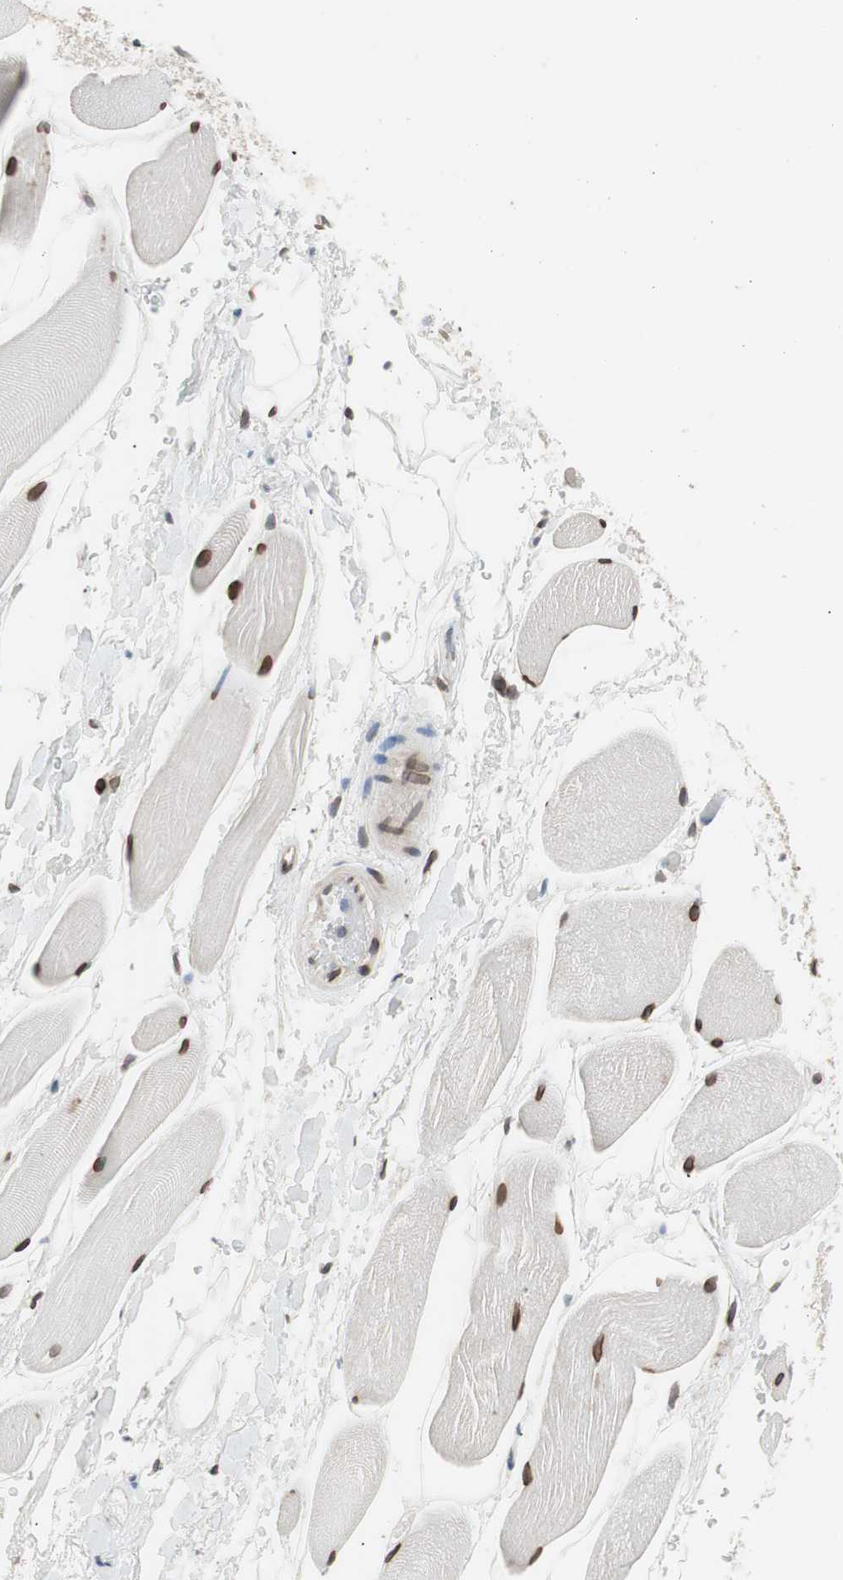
{"staining": {"intensity": "negative", "quantity": "none", "location": "none"}, "tissue": "adipose tissue", "cell_type": "Adipocytes", "image_type": "normal", "snomed": [{"axis": "morphology", "description": "Normal tissue, NOS"}, {"axis": "topography", "description": "Soft tissue"}, {"axis": "topography", "description": "Peripheral nerve tissue"}], "caption": "The micrograph exhibits no significant positivity in adipocytes of adipose tissue.", "gene": "ARNT2", "patient": {"sex": "female", "age": 71}}